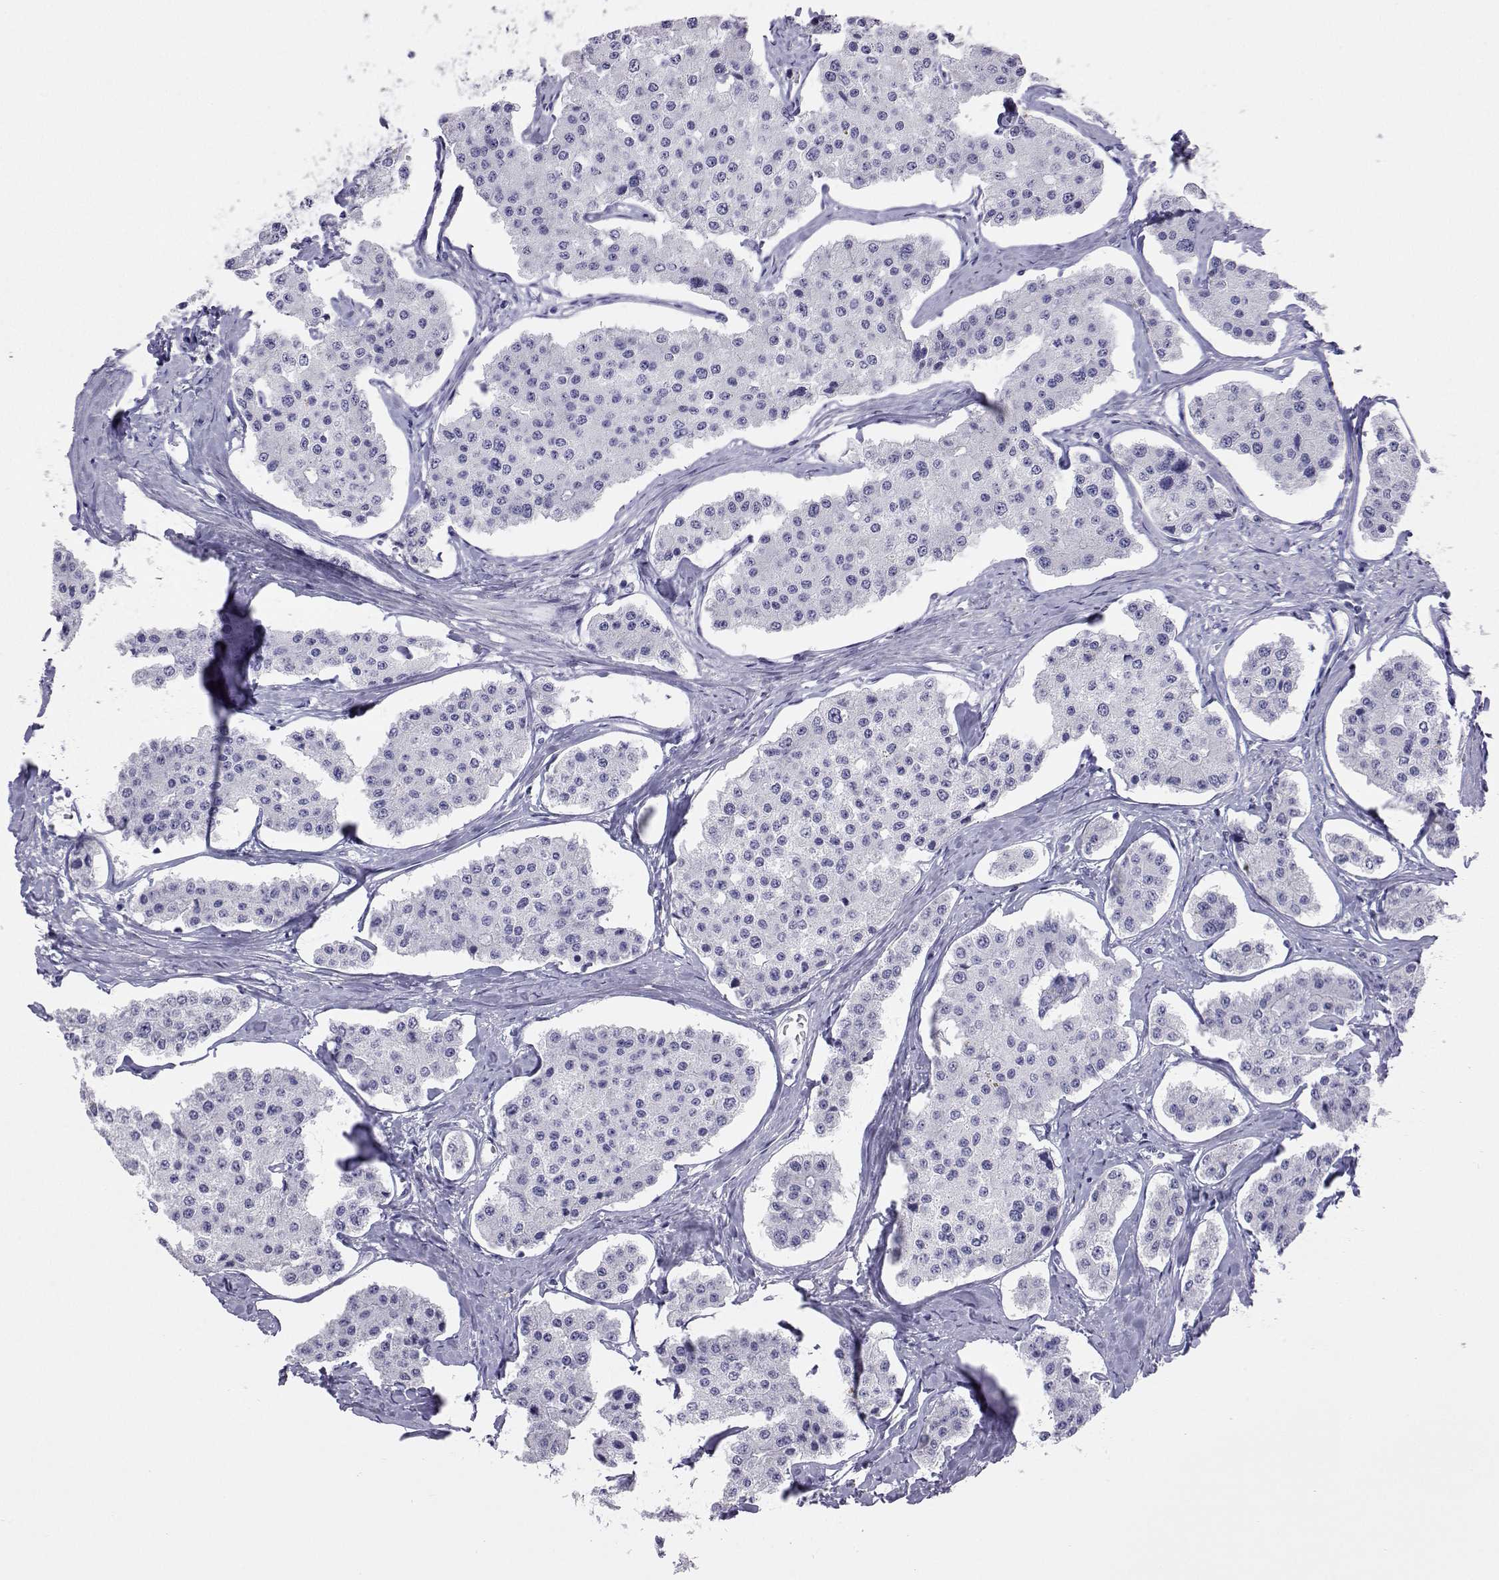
{"staining": {"intensity": "negative", "quantity": "none", "location": "none"}, "tissue": "carcinoid", "cell_type": "Tumor cells", "image_type": "cancer", "snomed": [{"axis": "morphology", "description": "Carcinoid, malignant, NOS"}, {"axis": "topography", "description": "Small intestine"}], "caption": "The histopathology image reveals no significant staining in tumor cells of malignant carcinoid.", "gene": "PLIN4", "patient": {"sex": "female", "age": 65}}